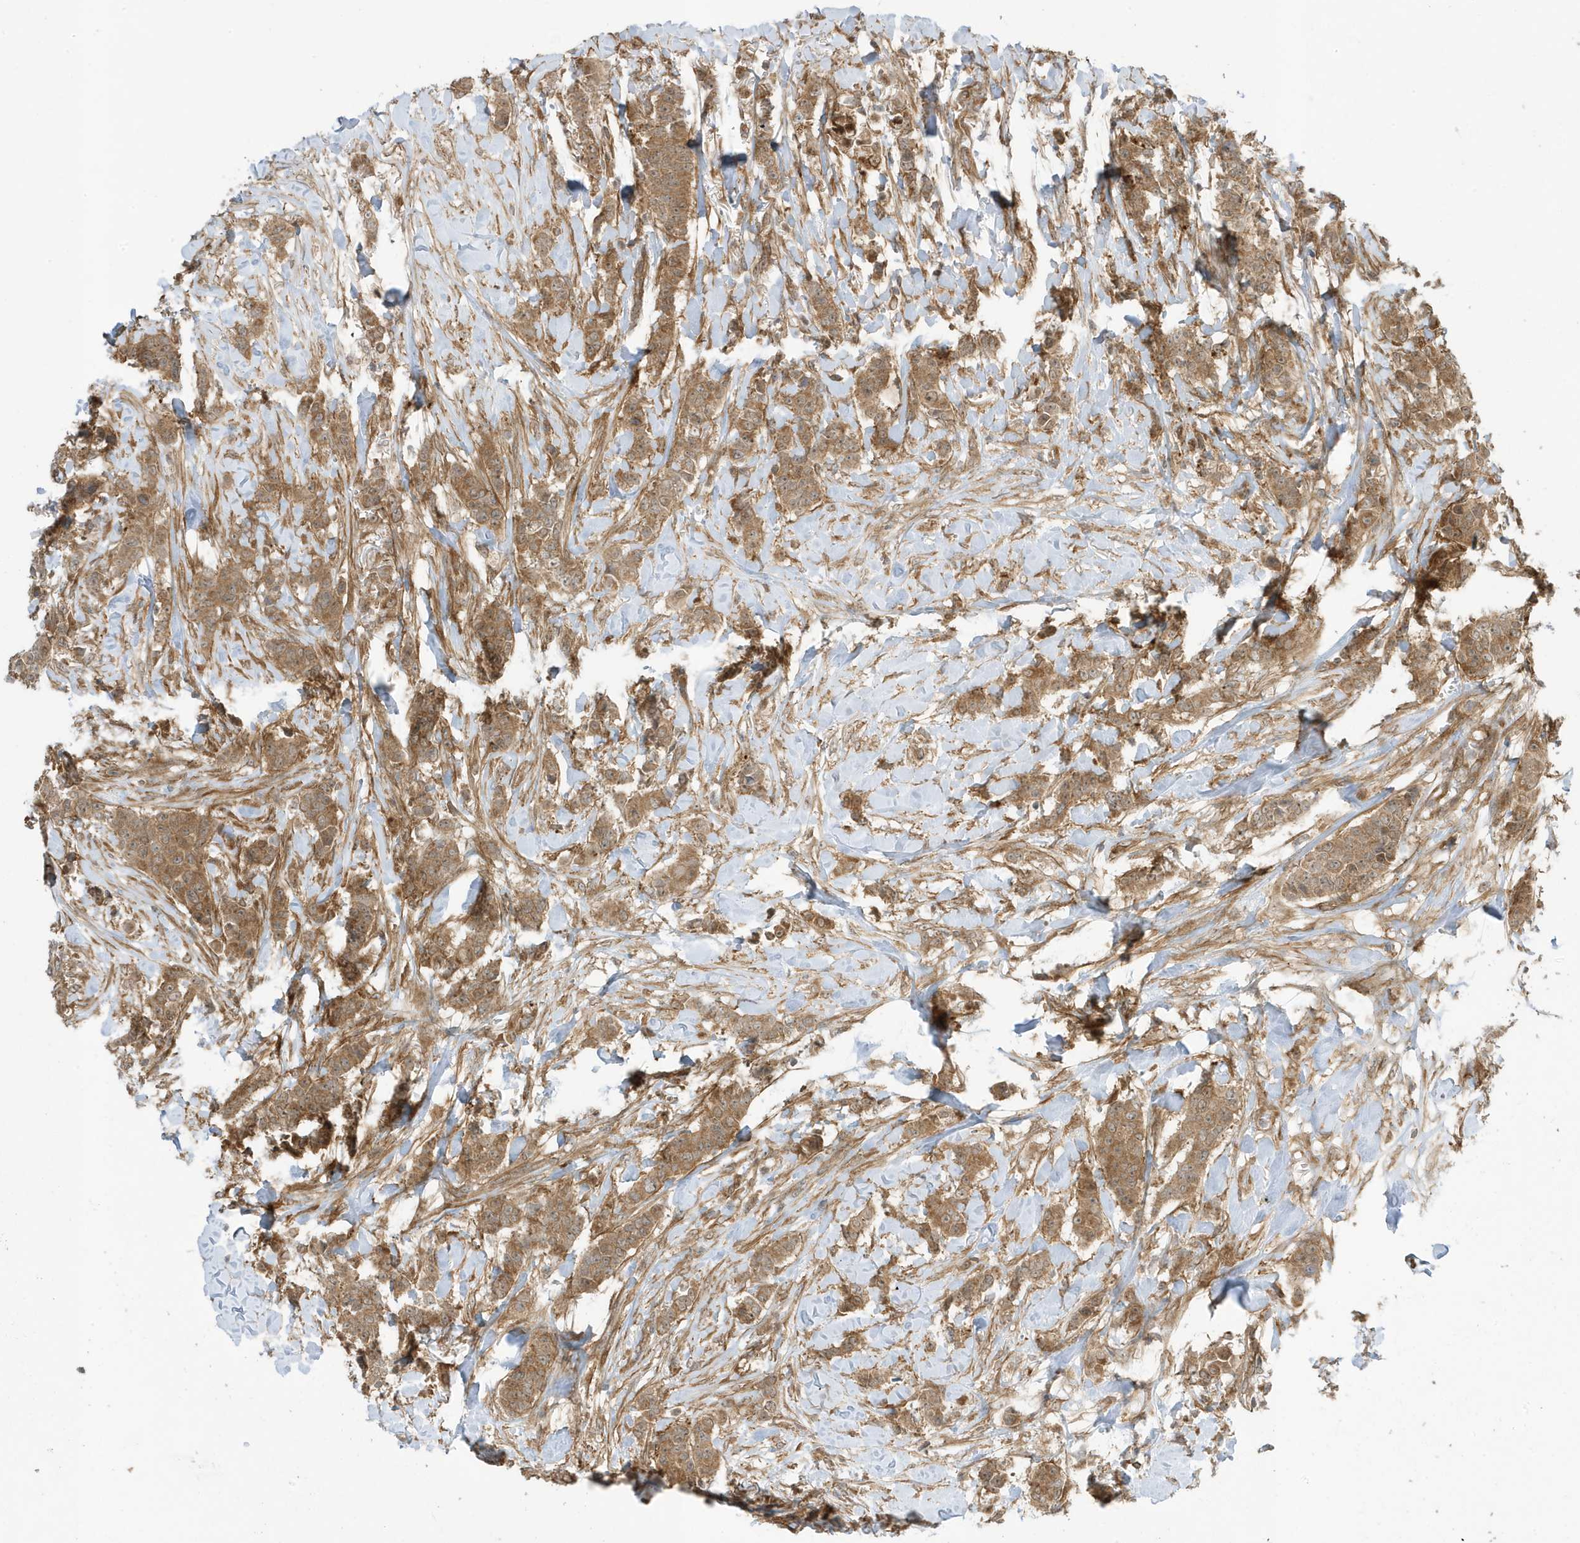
{"staining": {"intensity": "moderate", "quantity": ">75%", "location": "cytoplasmic/membranous"}, "tissue": "breast cancer", "cell_type": "Tumor cells", "image_type": "cancer", "snomed": [{"axis": "morphology", "description": "Duct carcinoma"}, {"axis": "topography", "description": "Breast"}], "caption": "Immunohistochemistry (DAB (3,3'-diaminobenzidine)) staining of invasive ductal carcinoma (breast) demonstrates moderate cytoplasmic/membranous protein staining in about >75% of tumor cells.", "gene": "DHX36", "patient": {"sex": "female", "age": 40}}